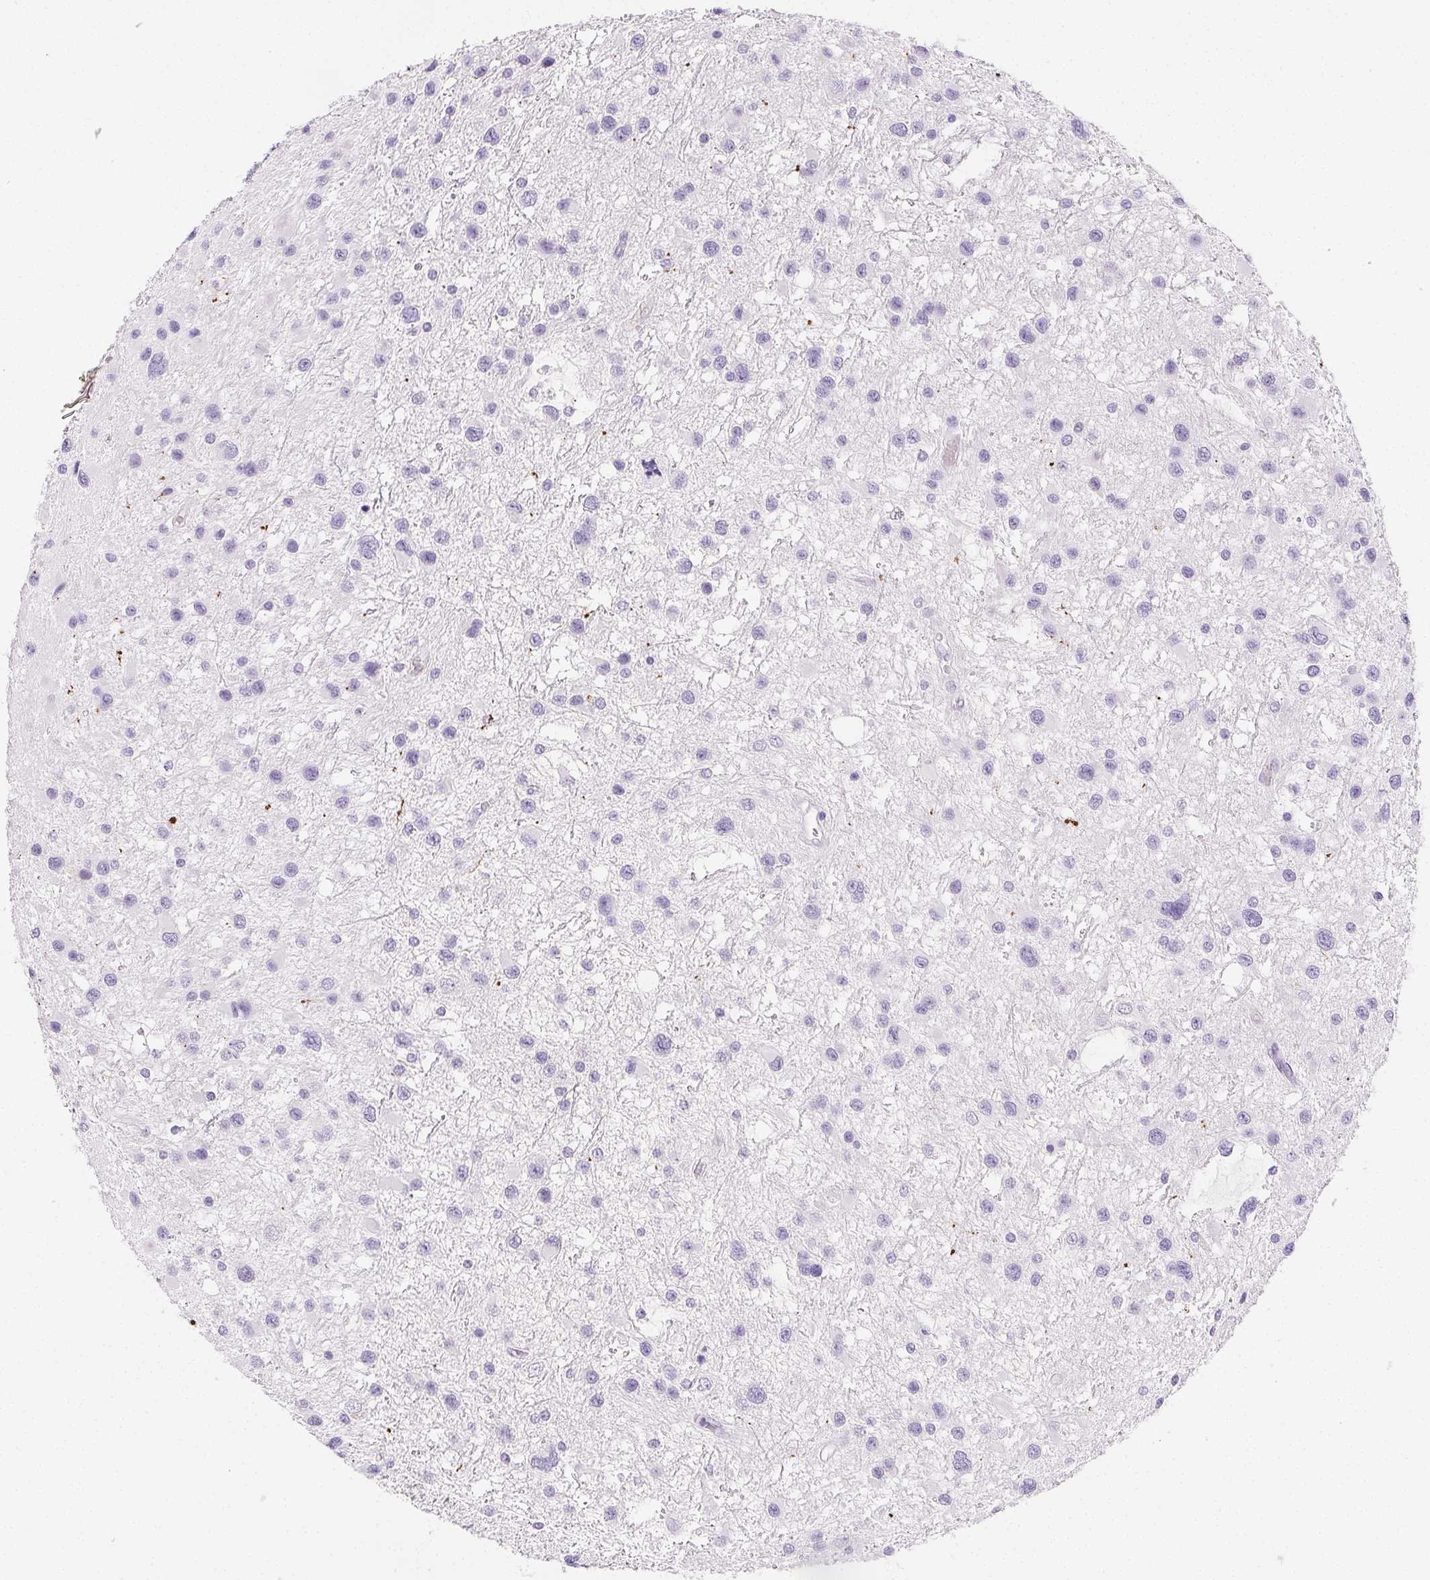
{"staining": {"intensity": "negative", "quantity": "none", "location": "none"}, "tissue": "glioma", "cell_type": "Tumor cells", "image_type": "cancer", "snomed": [{"axis": "morphology", "description": "Glioma, malignant, Low grade"}, {"axis": "topography", "description": "Brain"}], "caption": "Tumor cells show no significant protein positivity in malignant low-grade glioma.", "gene": "VTN", "patient": {"sex": "female", "age": 32}}